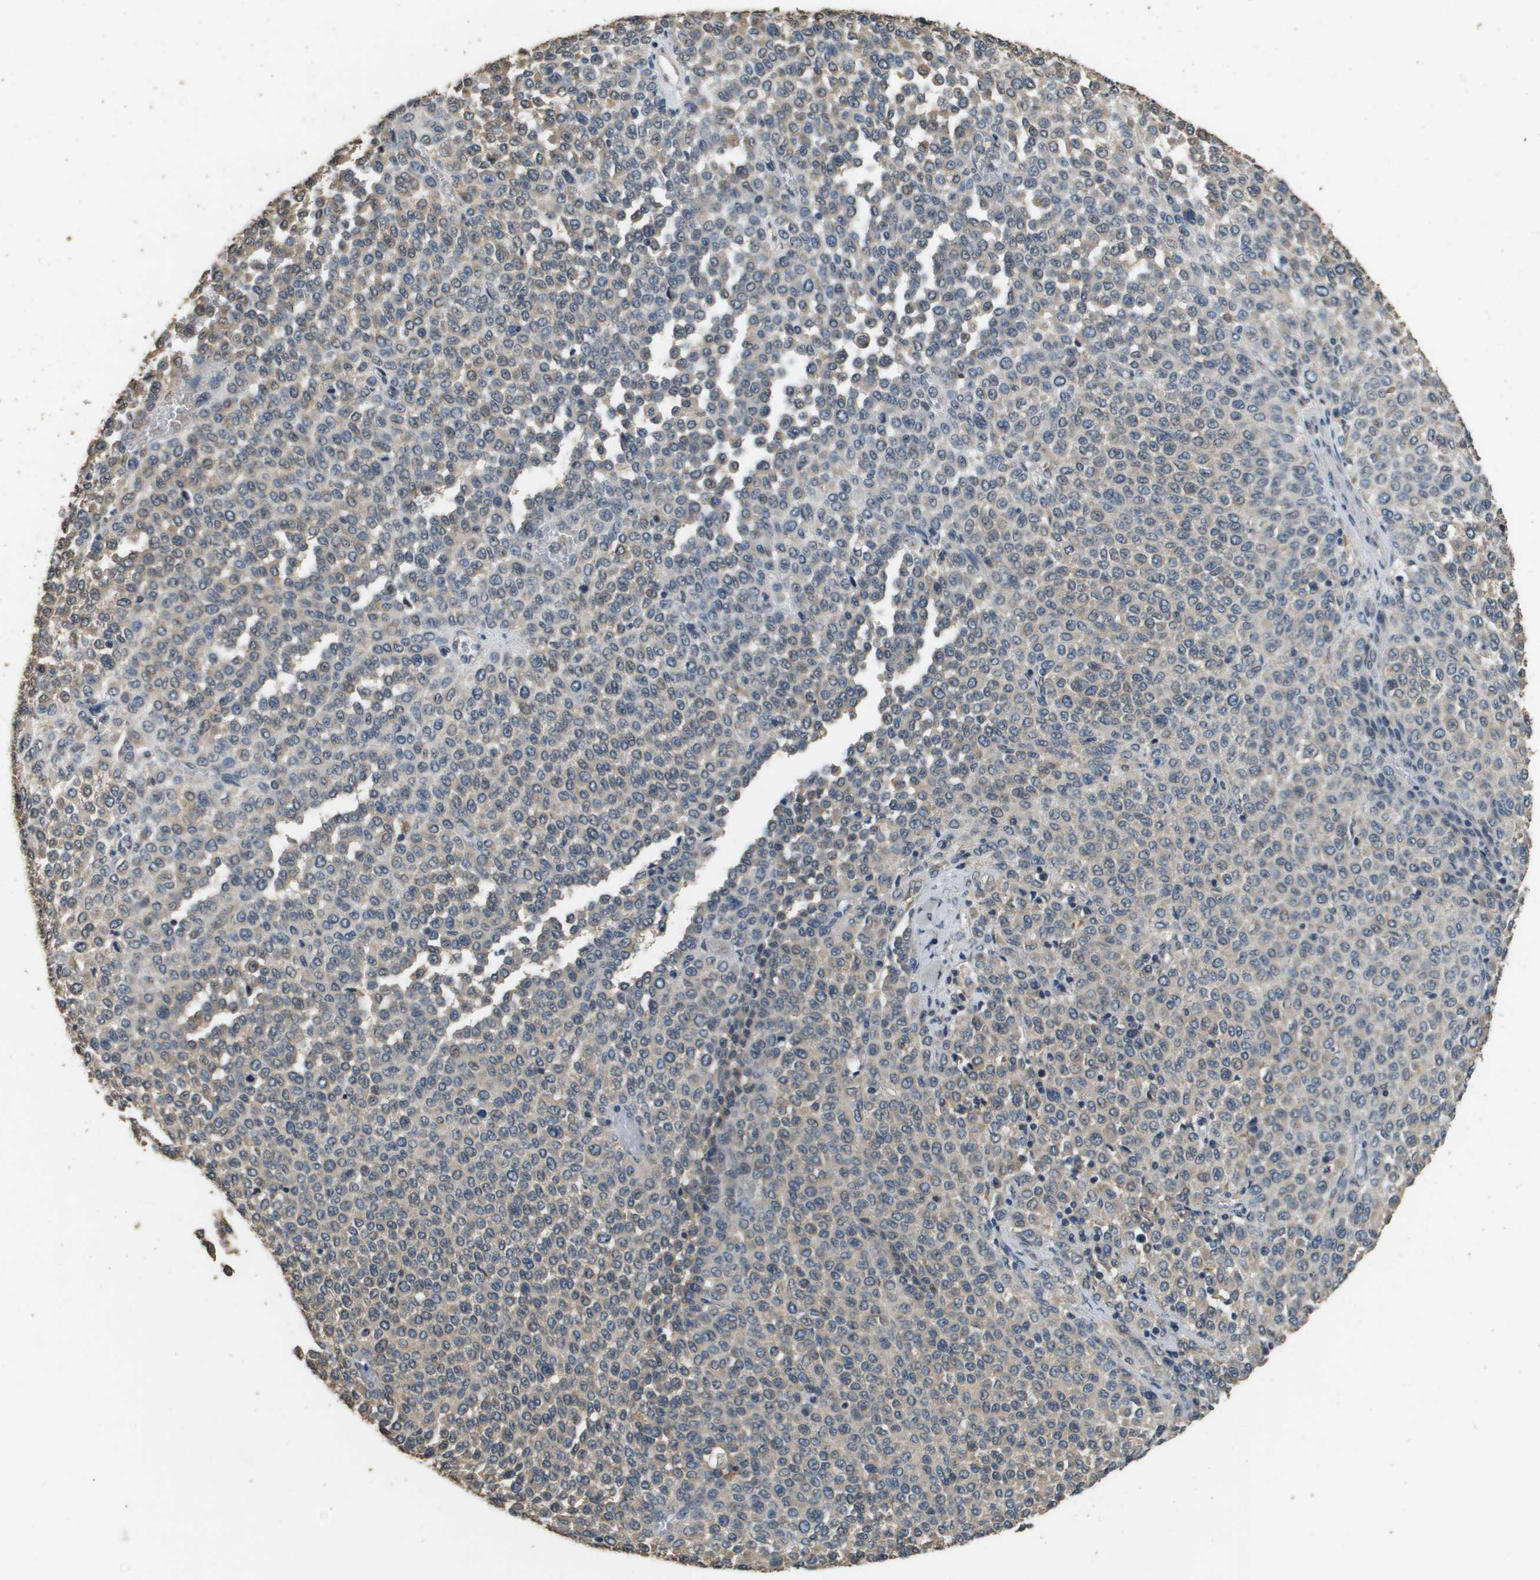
{"staining": {"intensity": "weak", "quantity": "25%-75%", "location": "cytoplasmic/membranous"}, "tissue": "melanoma", "cell_type": "Tumor cells", "image_type": "cancer", "snomed": [{"axis": "morphology", "description": "Malignant melanoma, Metastatic site"}, {"axis": "topography", "description": "Pancreas"}], "caption": "Immunohistochemistry (IHC) micrograph of neoplastic tissue: human malignant melanoma (metastatic site) stained using IHC displays low levels of weak protein expression localized specifically in the cytoplasmic/membranous of tumor cells, appearing as a cytoplasmic/membranous brown color.", "gene": "RAB6B", "patient": {"sex": "female", "age": 30}}